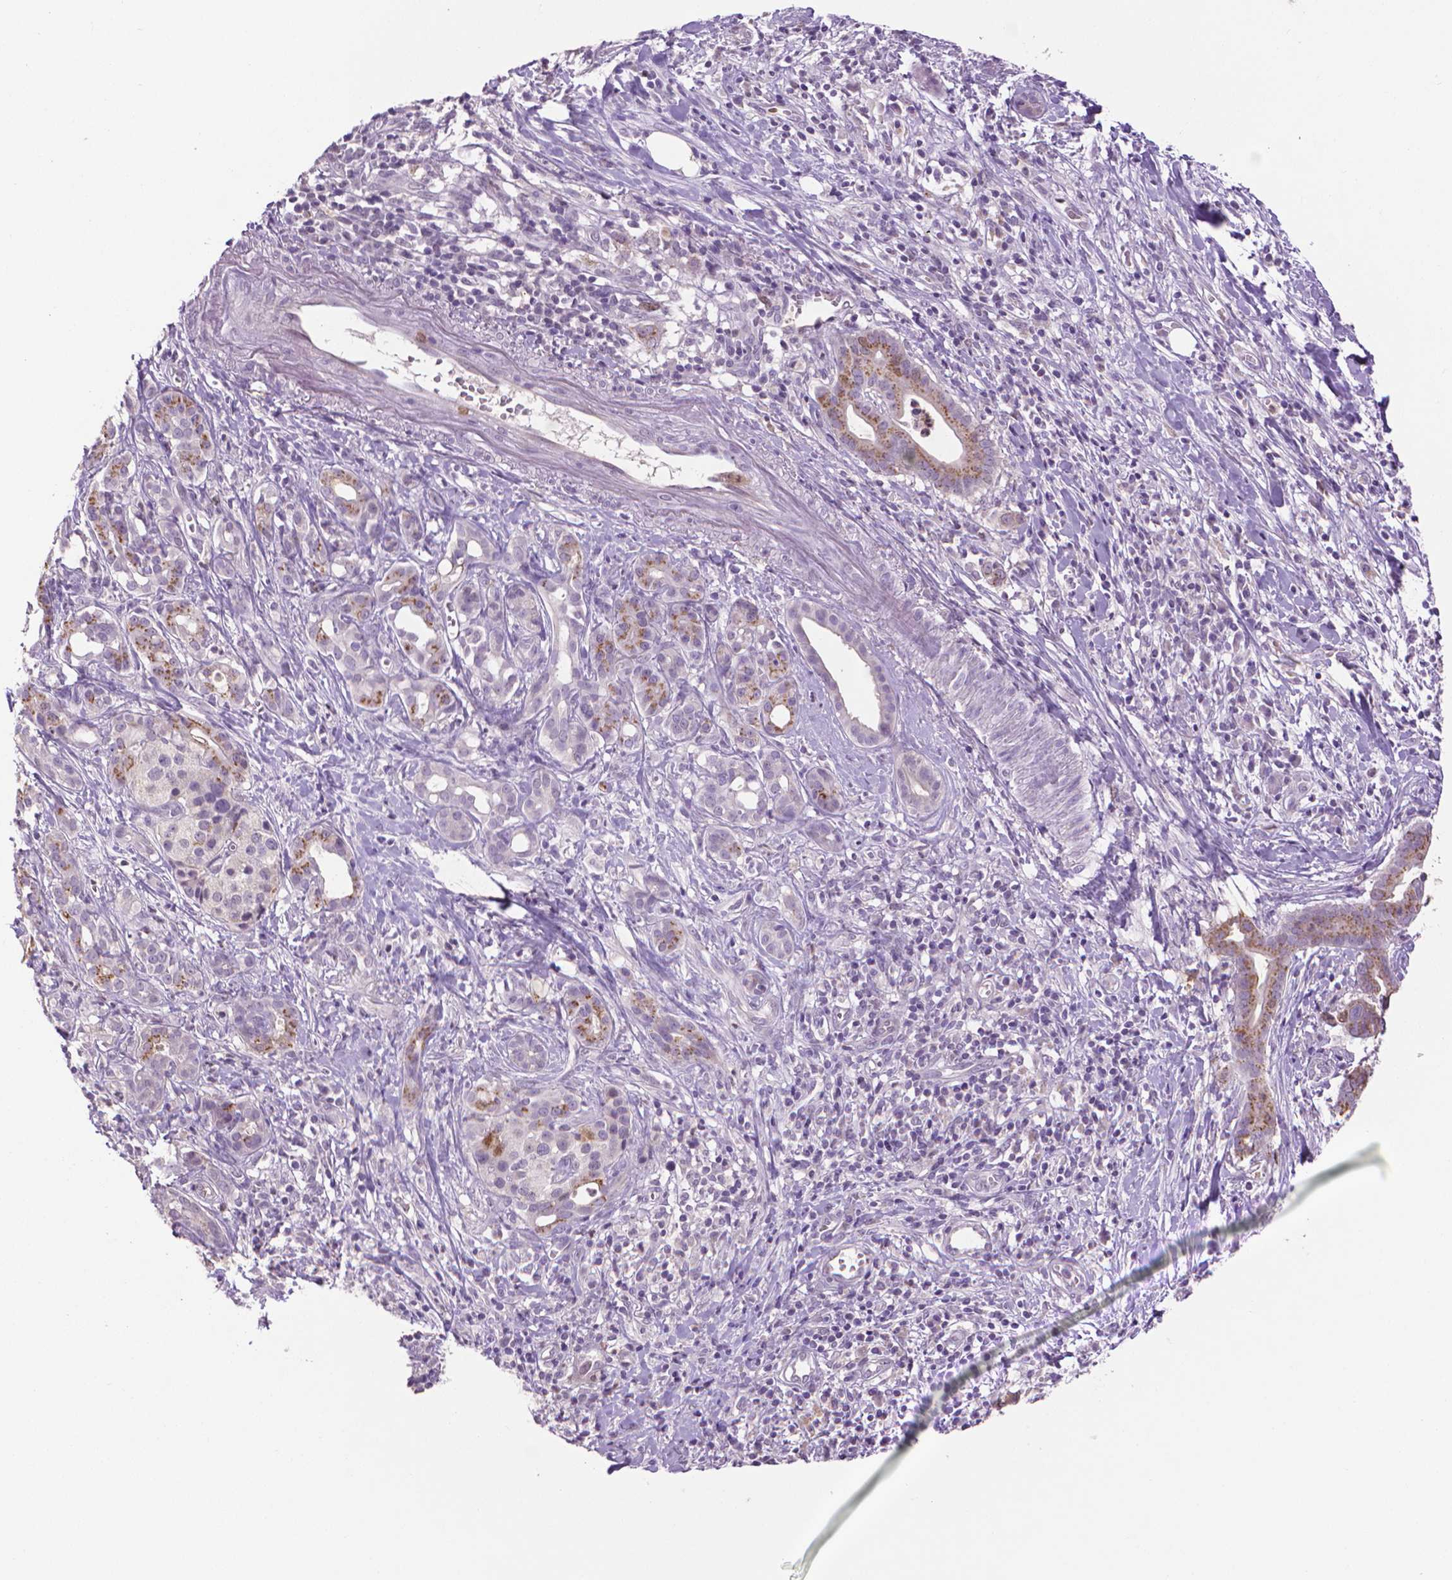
{"staining": {"intensity": "moderate", "quantity": "<25%", "location": "cytoplasmic/membranous"}, "tissue": "pancreatic cancer", "cell_type": "Tumor cells", "image_type": "cancer", "snomed": [{"axis": "morphology", "description": "Adenocarcinoma, NOS"}, {"axis": "topography", "description": "Pancreas"}], "caption": "Immunohistochemical staining of pancreatic adenocarcinoma reveals low levels of moderate cytoplasmic/membranous positivity in about <25% of tumor cells. The staining was performed using DAB (3,3'-diaminobenzidine), with brown indicating positive protein expression. Nuclei are stained blue with hematoxylin.", "gene": "CDKN2D", "patient": {"sex": "male", "age": 61}}